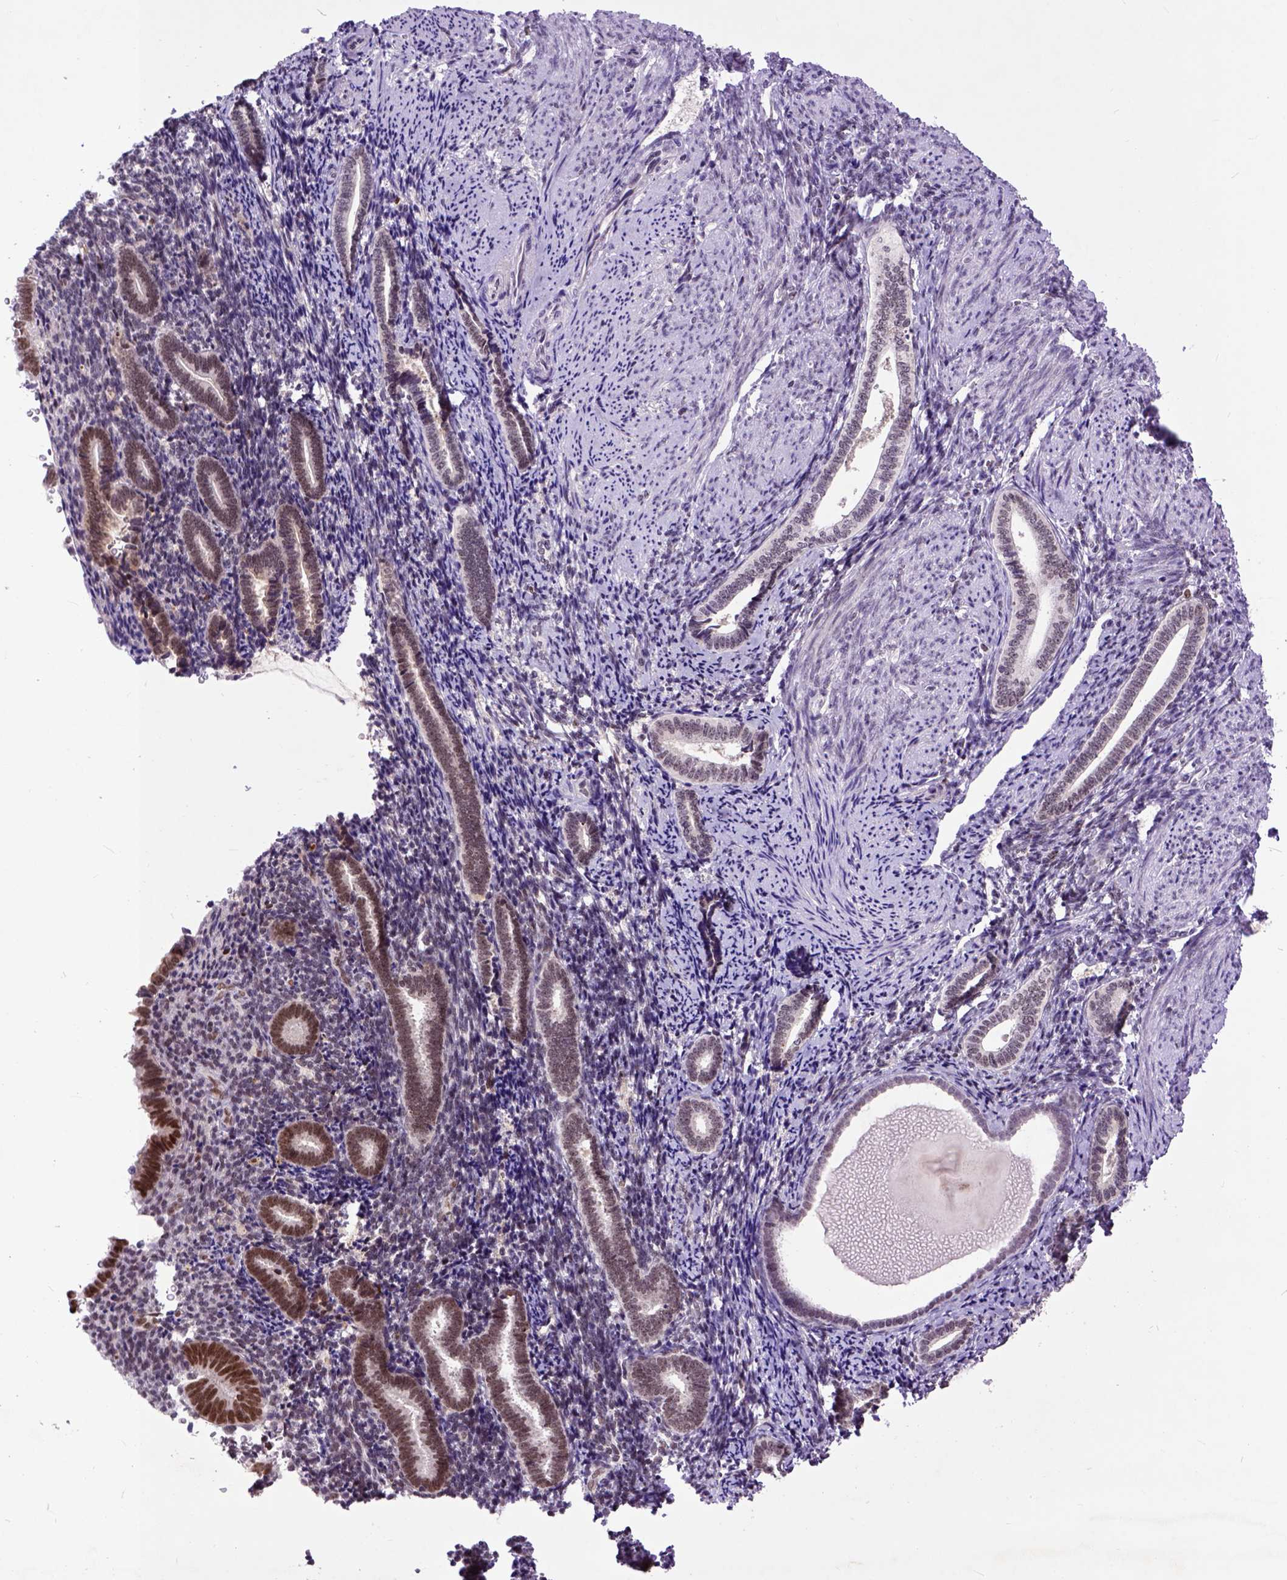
{"staining": {"intensity": "weak", "quantity": "25%-75%", "location": "nuclear"}, "tissue": "endometrium", "cell_type": "Cells in endometrial stroma", "image_type": "normal", "snomed": [{"axis": "morphology", "description": "Normal tissue, NOS"}, {"axis": "topography", "description": "Endometrium"}], "caption": "Brown immunohistochemical staining in benign human endometrium displays weak nuclear expression in approximately 25%-75% of cells in endometrial stroma. (DAB (3,3'-diaminobenzidine) IHC with brightfield microscopy, high magnification).", "gene": "RCC2", "patient": {"sex": "female", "age": 57}}